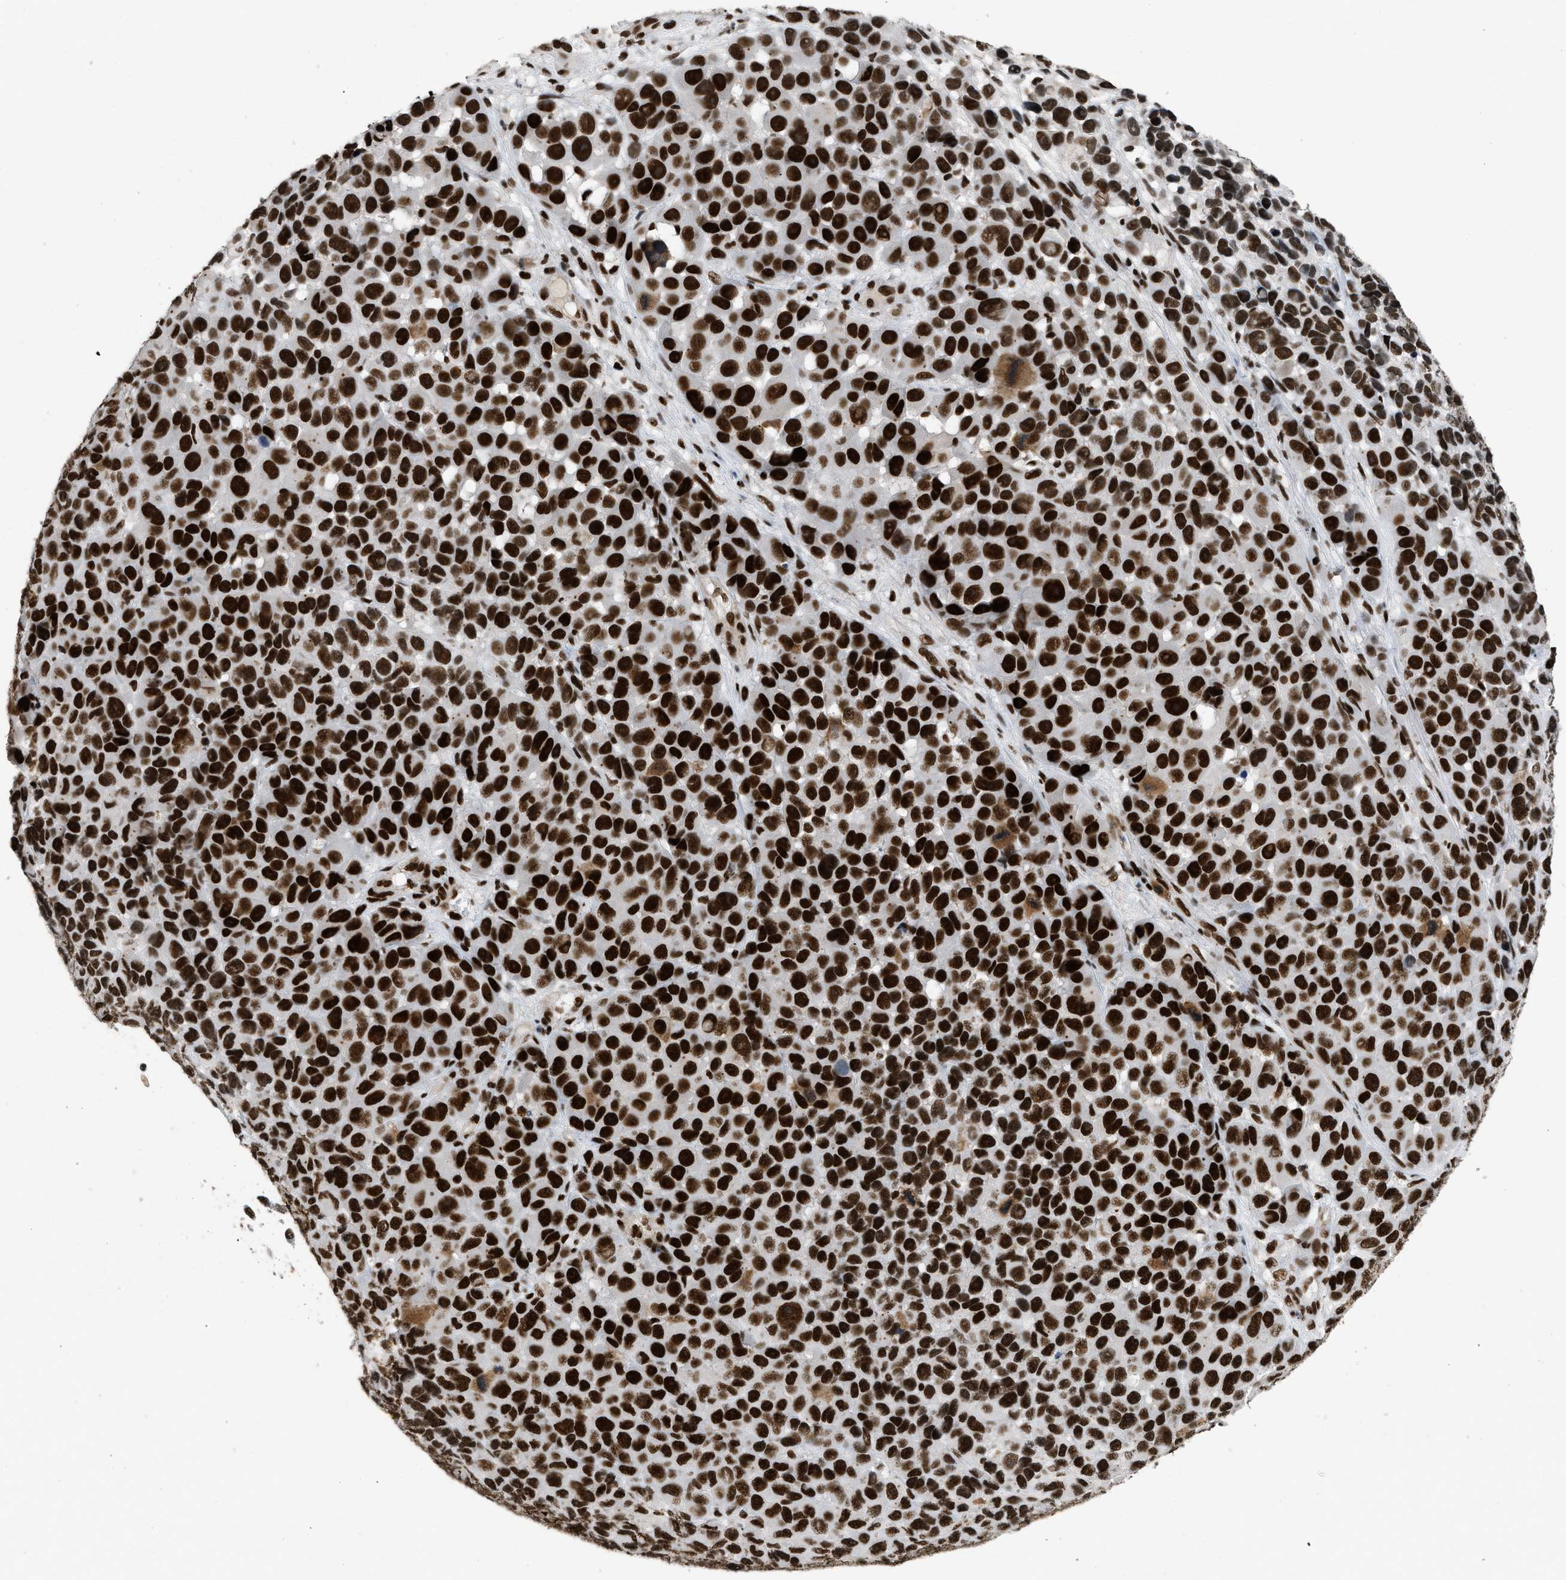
{"staining": {"intensity": "strong", "quantity": ">75%", "location": "nuclear"}, "tissue": "melanoma", "cell_type": "Tumor cells", "image_type": "cancer", "snomed": [{"axis": "morphology", "description": "Malignant melanoma, NOS"}, {"axis": "topography", "description": "Skin"}], "caption": "Immunohistochemical staining of melanoma demonstrates high levels of strong nuclear protein expression in about >75% of tumor cells.", "gene": "SMARCB1", "patient": {"sex": "male", "age": 53}}